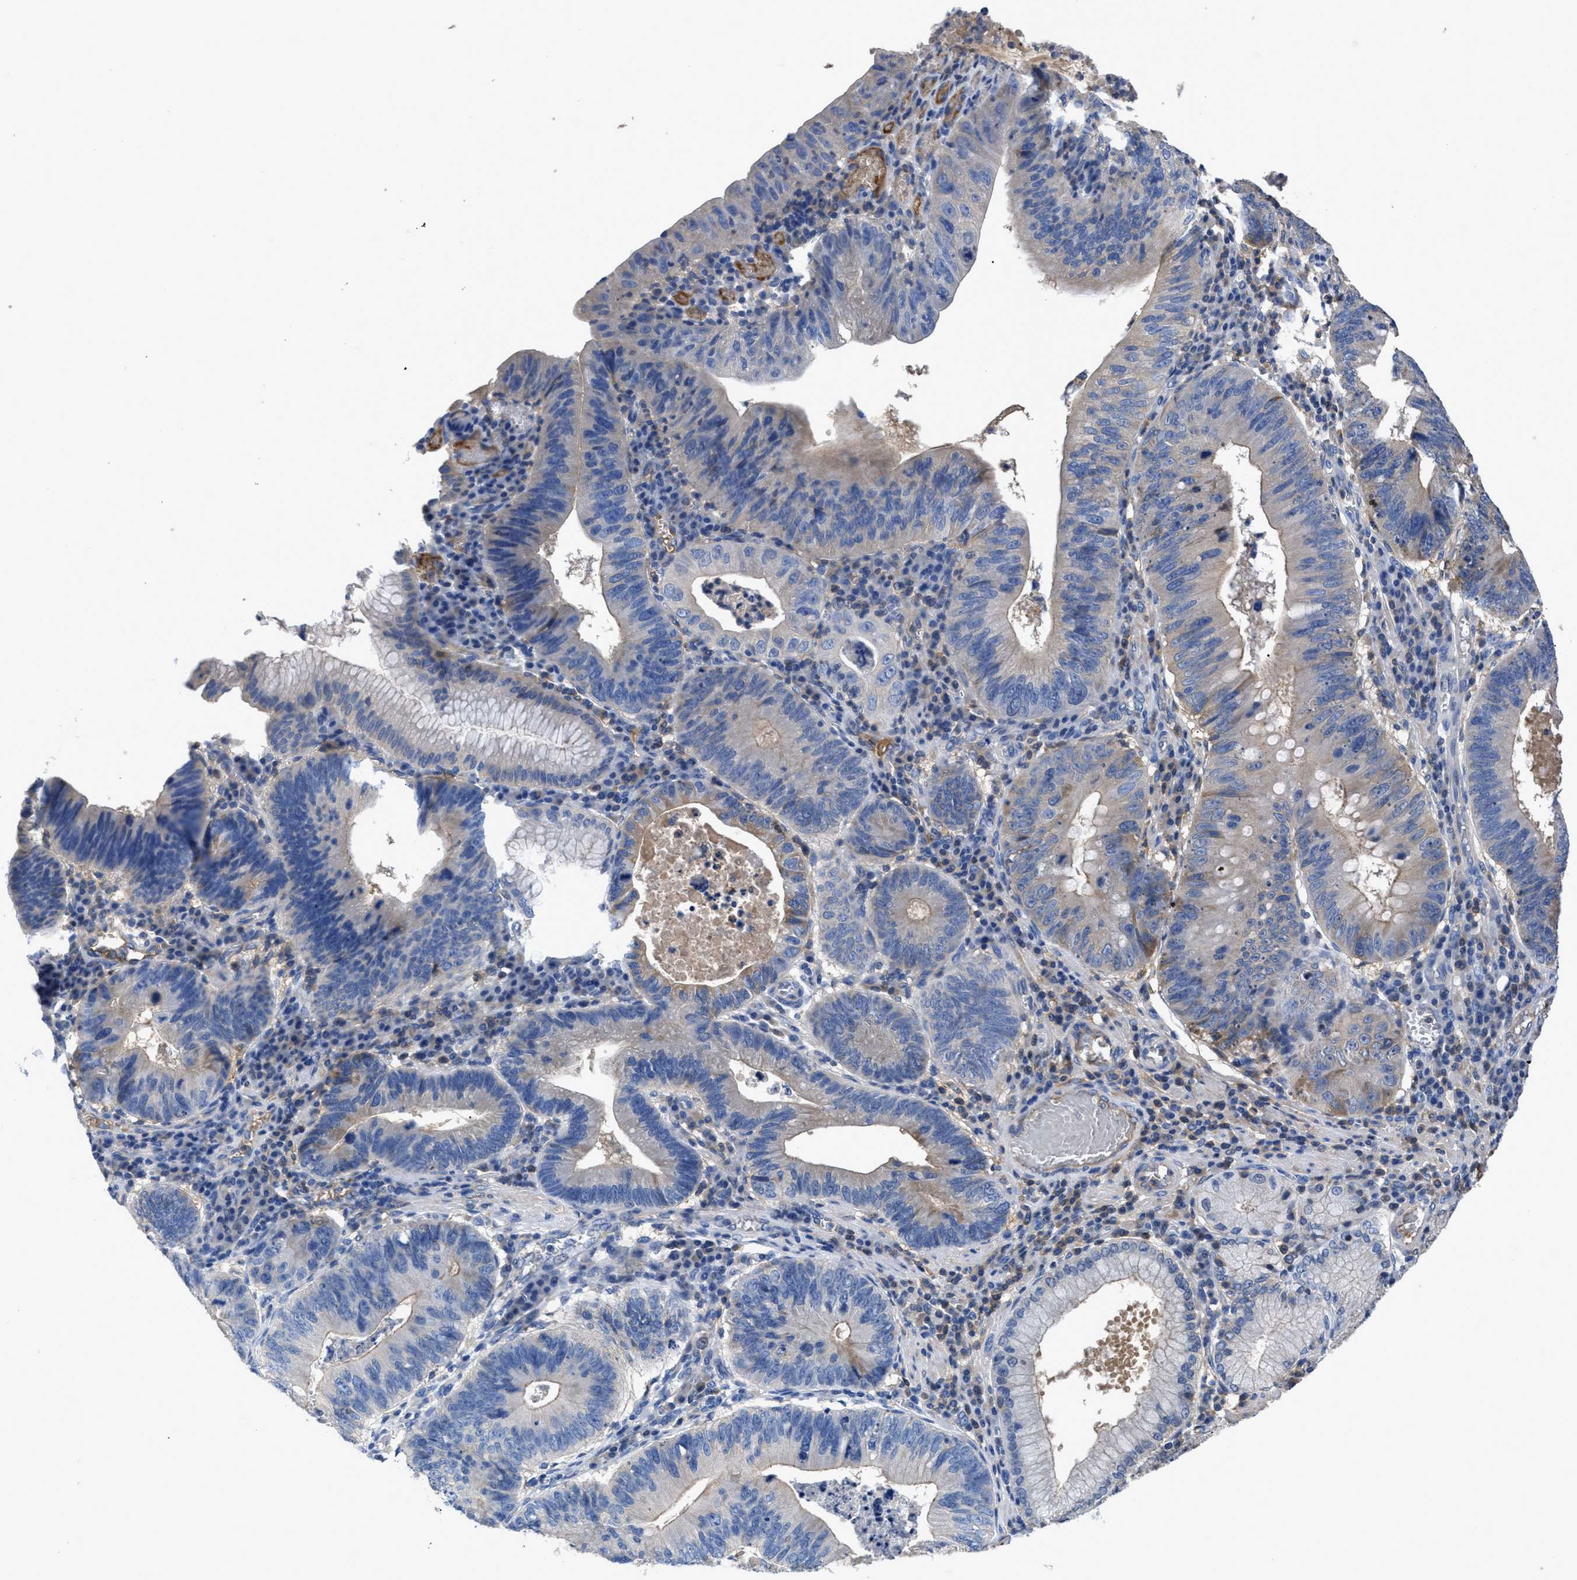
{"staining": {"intensity": "weak", "quantity": "<25%", "location": "cytoplasmic/membranous"}, "tissue": "stomach cancer", "cell_type": "Tumor cells", "image_type": "cancer", "snomed": [{"axis": "morphology", "description": "Adenocarcinoma, NOS"}, {"axis": "topography", "description": "Stomach"}], "caption": "A micrograph of adenocarcinoma (stomach) stained for a protein shows no brown staining in tumor cells. The staining was performed using DAB (3,3'-diaminobenzidine) to visualize the protein expression in brown, while the nuclei were stained in blue with hematoxylin (Magnification: 20x).", "gene": "SERPINA6", "patient": {"sex": "male", "age": 59}}